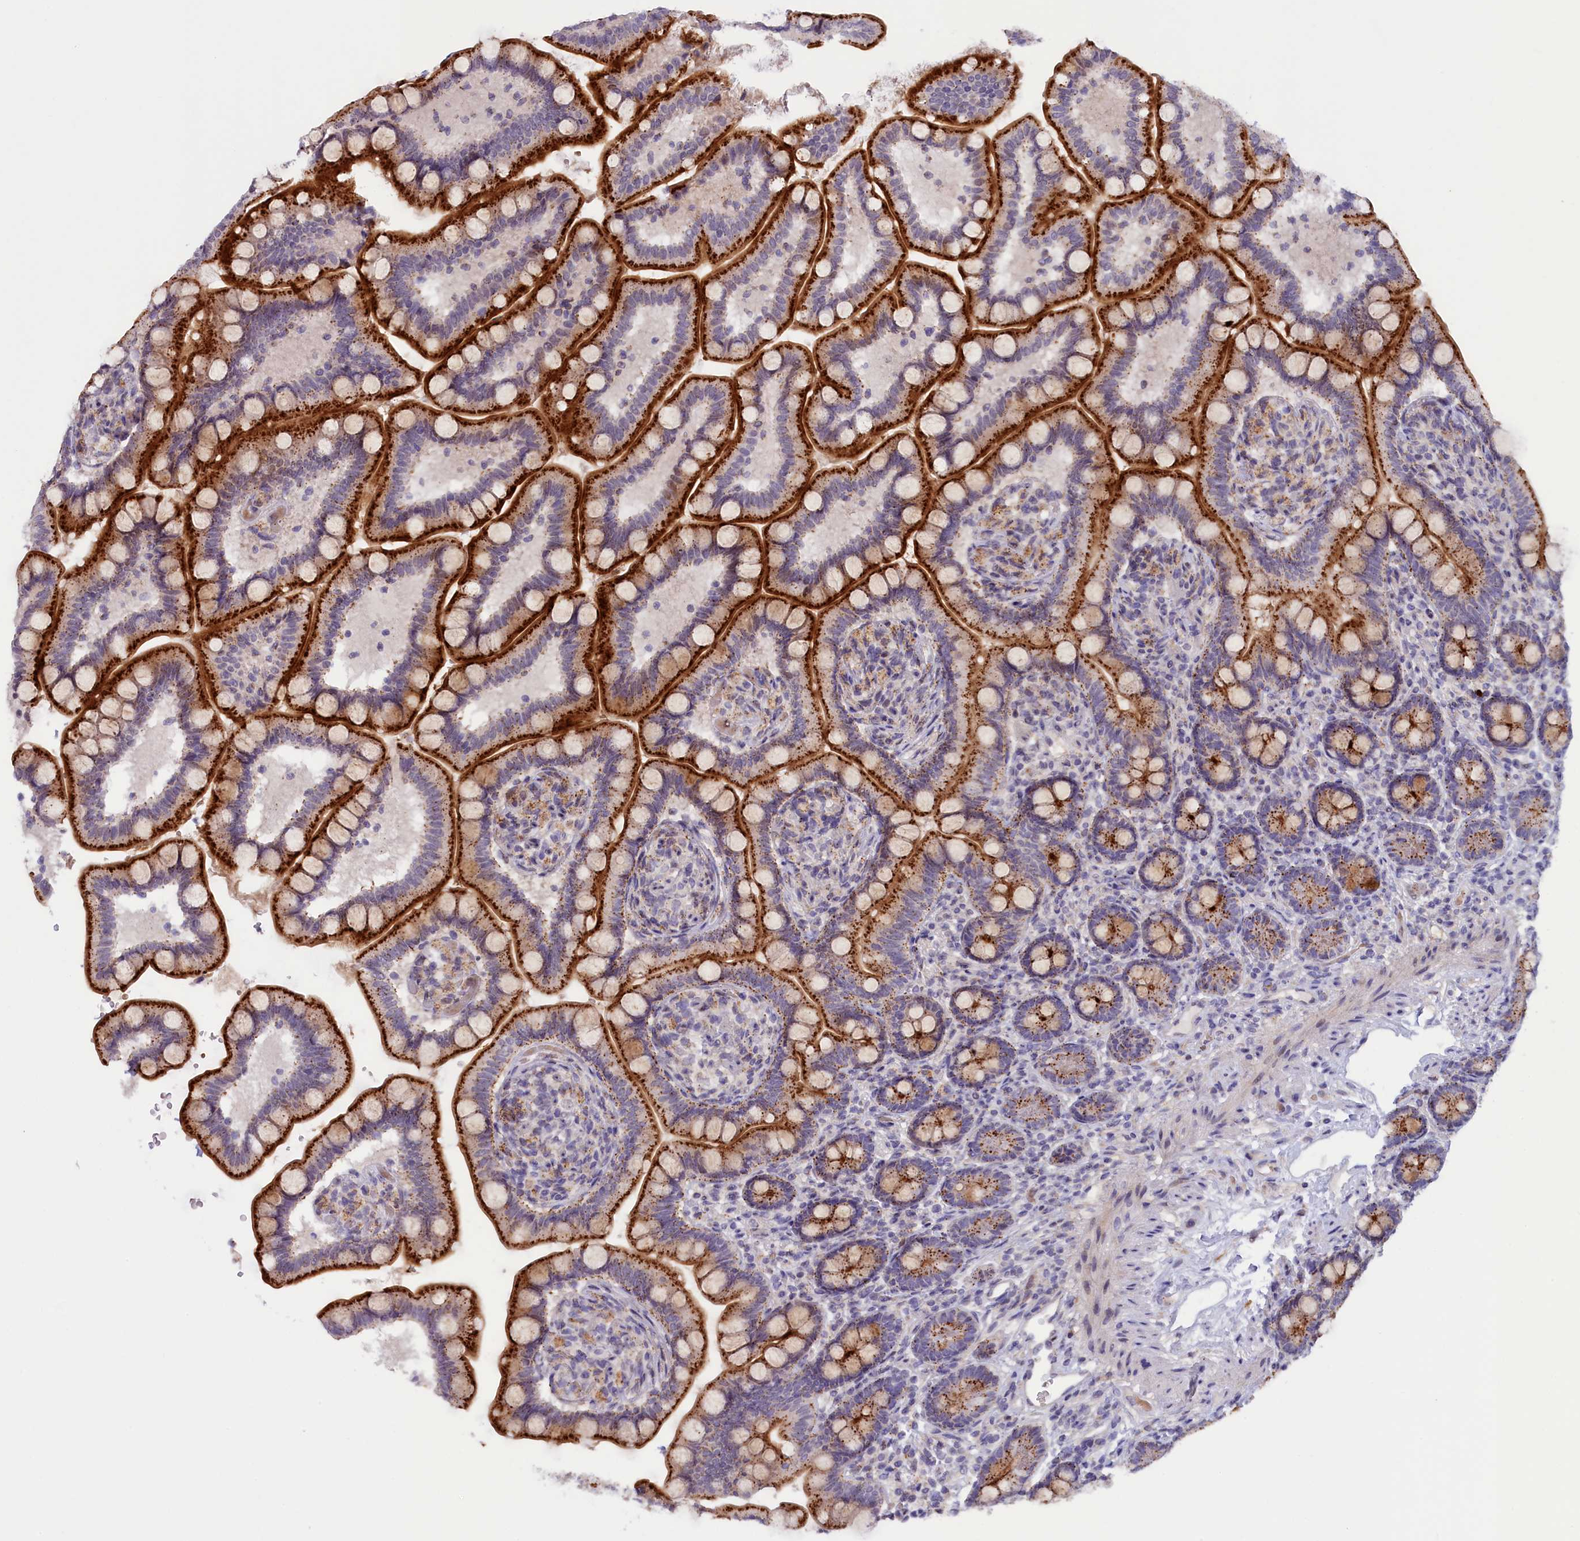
{"staining": {"intensity": "strong", "quantity": "25%-75%", "location": "cytoplasmic/membranous"}, "tissue": "small intestine", "cell_type": "Glandular cells", "image_type": "normal", "snomed": [{"axis": "morphology", "description": "Normal tissue, NOS"}, {"axis": "topography", "description": "Small intestine"}], "caption": "The histopathology image reveals a brown stain indicating the presence of a protein in the cytoplasmic/membranous of glandular cells in small intestine.", "gene": "HYKK", "patient": {"sex": "female", "age": 64}}